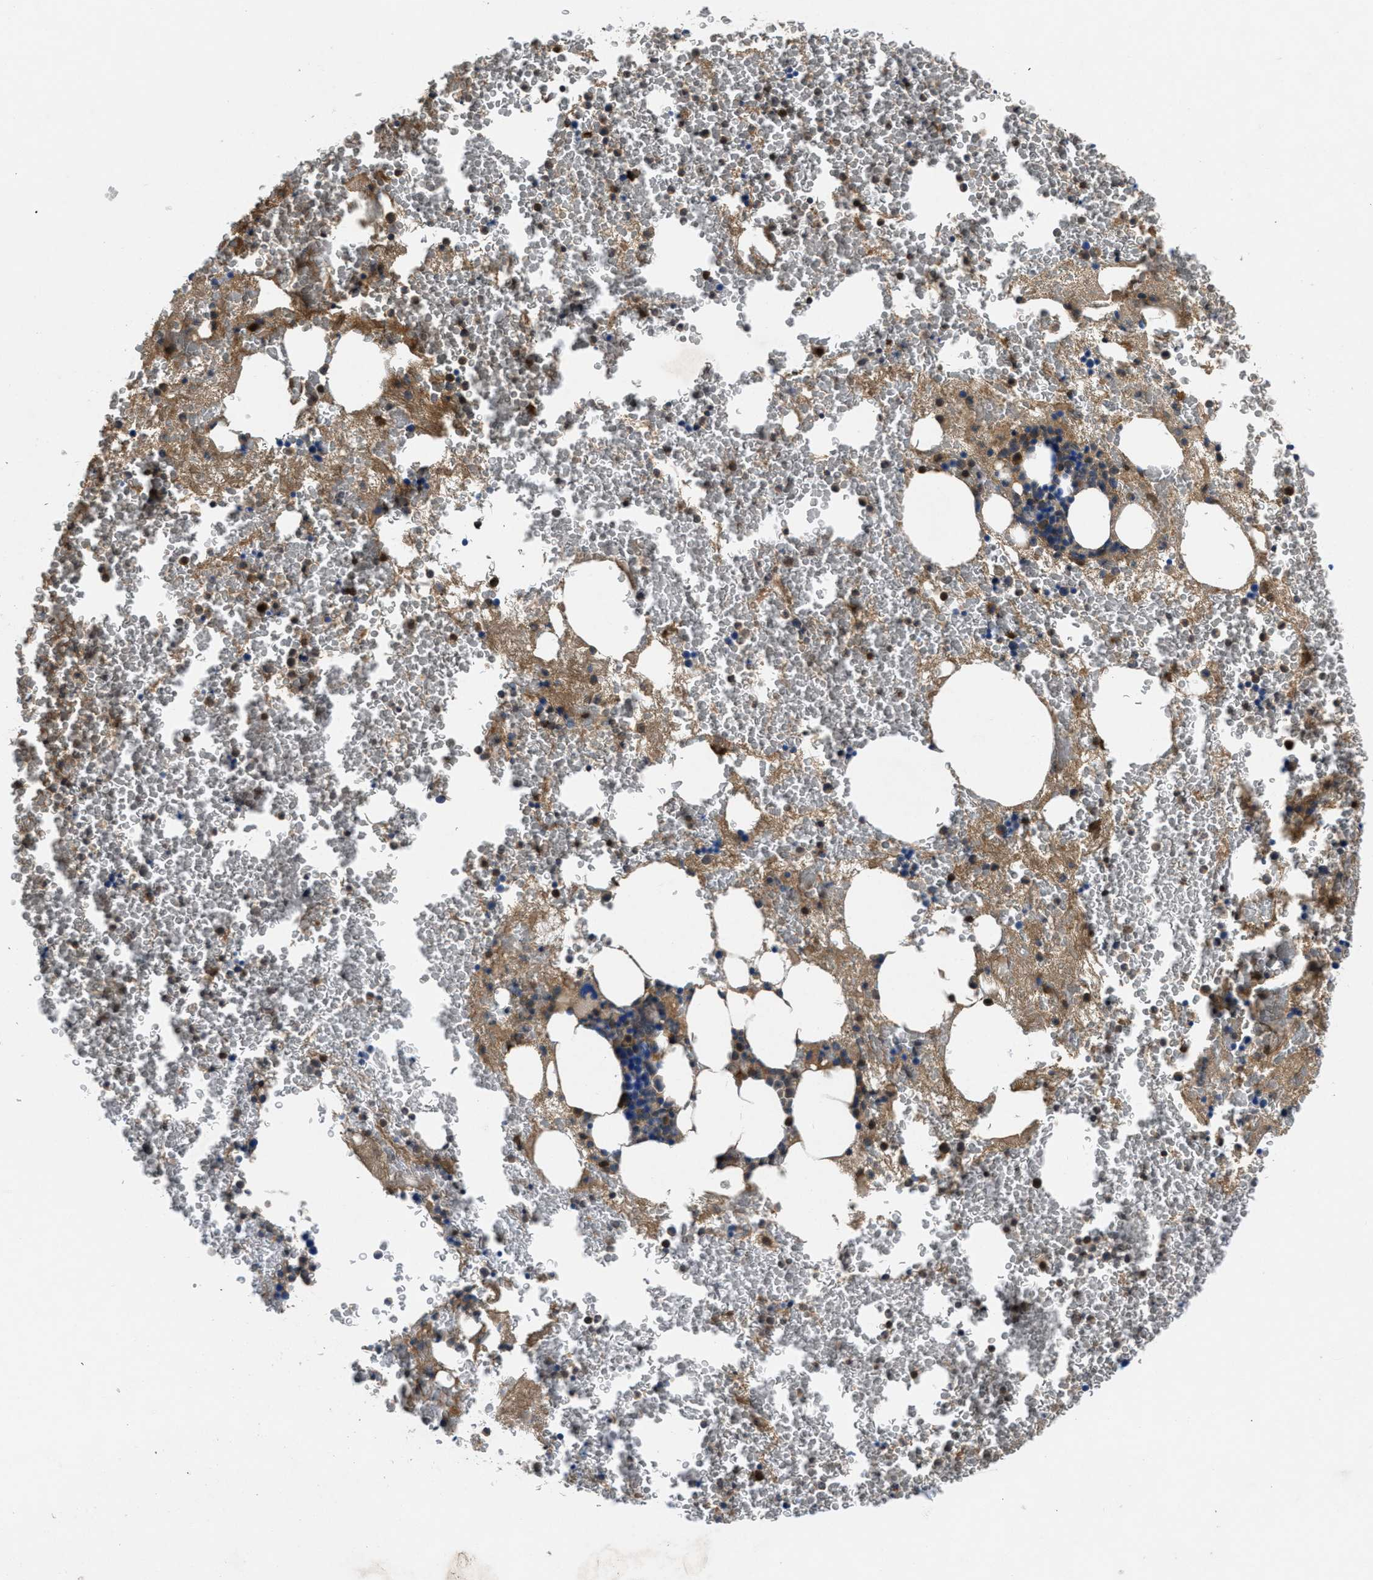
{"staining": {"intensity": "moderate", "quantity": "25%-75%", "location": "cytoplasmic/membranous,nuclear"}, "tissue": "bone marrow", "cell_type": "Hematopoietic cells", "image_type": "normal", "snomed": [{"axis": "morphology", "description": "Normal tissue, NOS"}, {"axis": "morphology", "description": "Inflammation, NOS"}, {"axis": "topography", "description": "Bone marrow"}], "caption": "Human bone marrow stained with a brown dye exhibits moderate cytoplasmic/membranous,nuclear positive expression in approximately 25%-75% of hematopoietic cells.", "gene": "GALK1", "patient": {"sex": "male", "age": 63}}